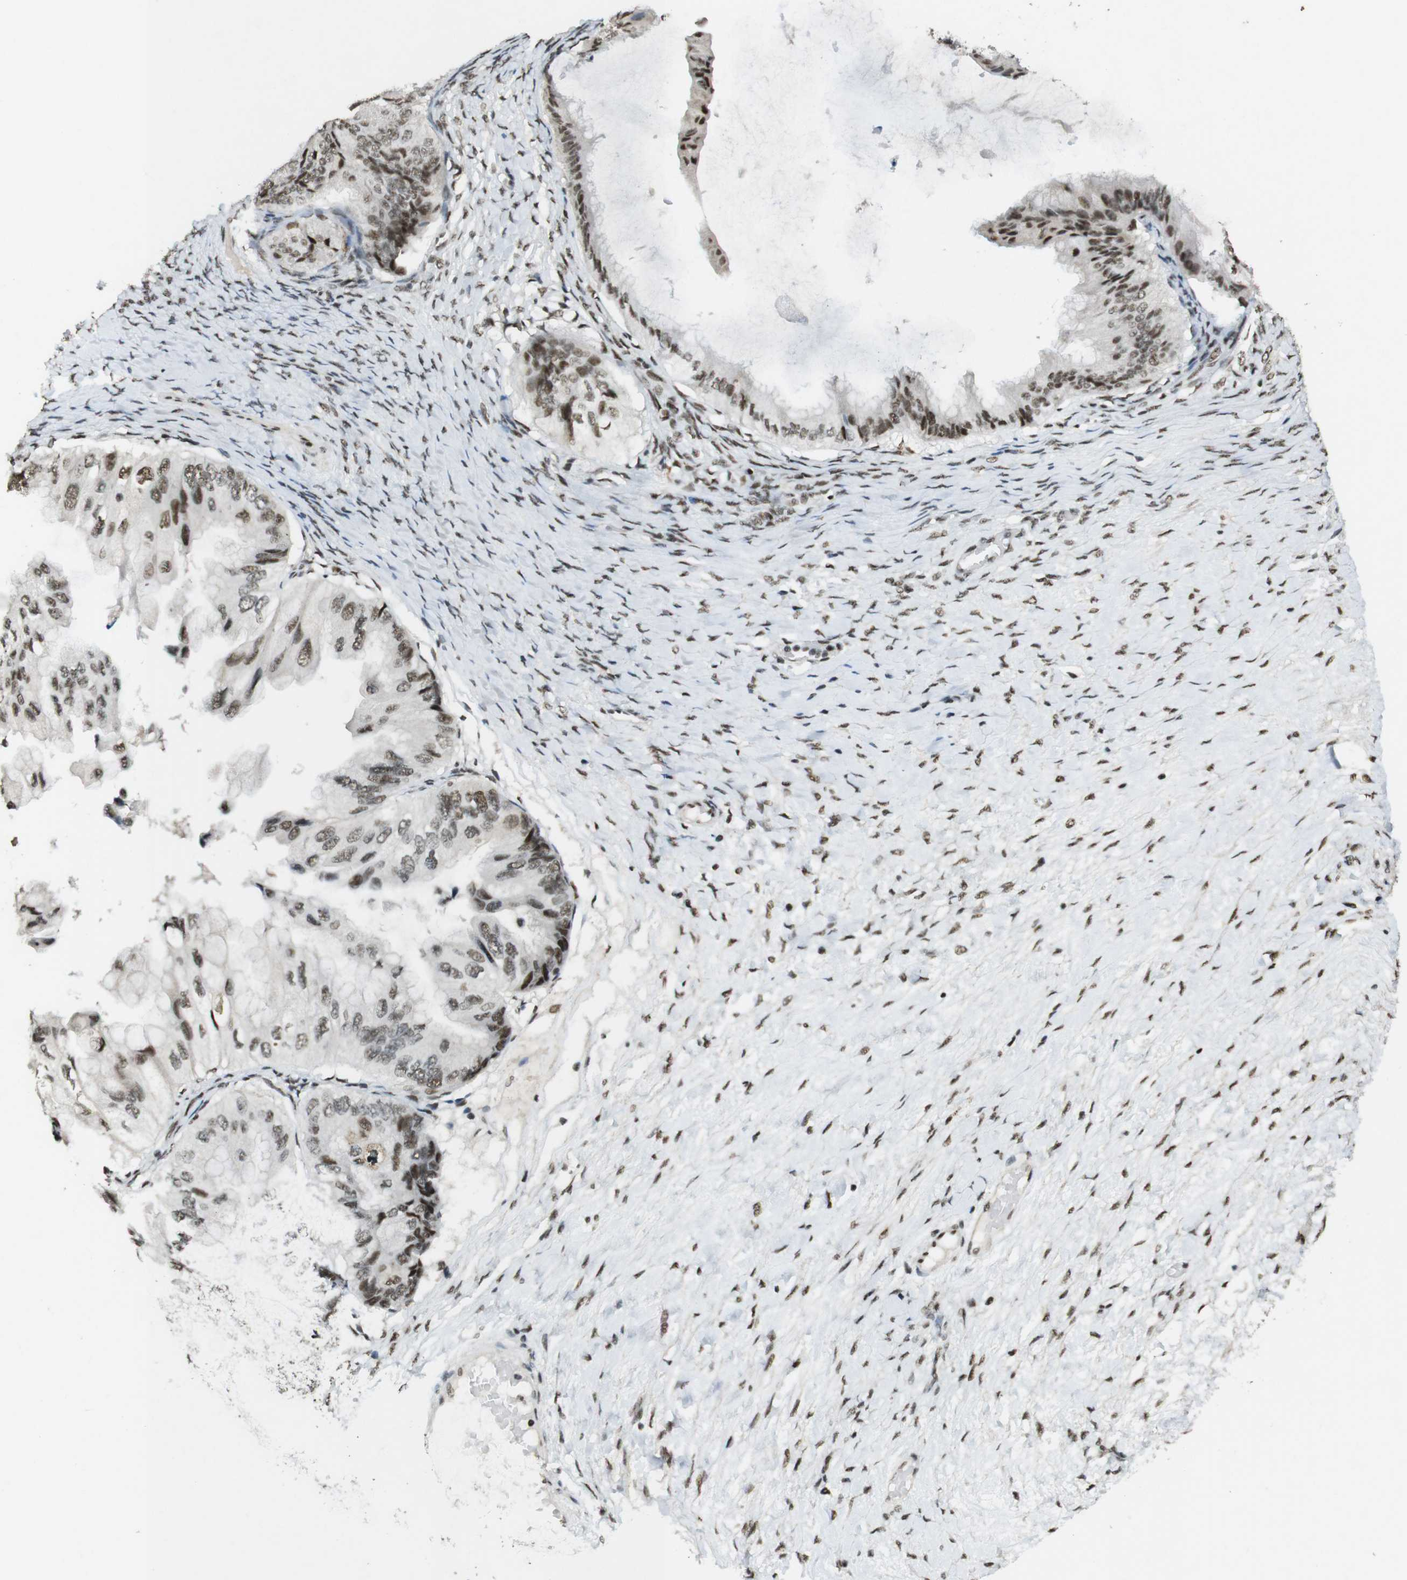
{"staining": {"intensity": "moderate", "quantity": ">75%", "location": "nuclear"}, "tissue": "ovarian cancer", "cell_type": "Tumor cells", "image_type": "cancer", "snomed": [{"axis": "morphology", "description": "Cystadenocarcinoma, mucinous, NOS"}, {"axis": "topography", "description": "Ovary"}], "caption": "IHC of ovarian mucinous cystadenocarcinoma demonstrates medium levels of moderate nuclear staining in approximately >75% of tumor cells.", "gene": "CSNK2B", "patient": {"sex": "female", "age": 61}}